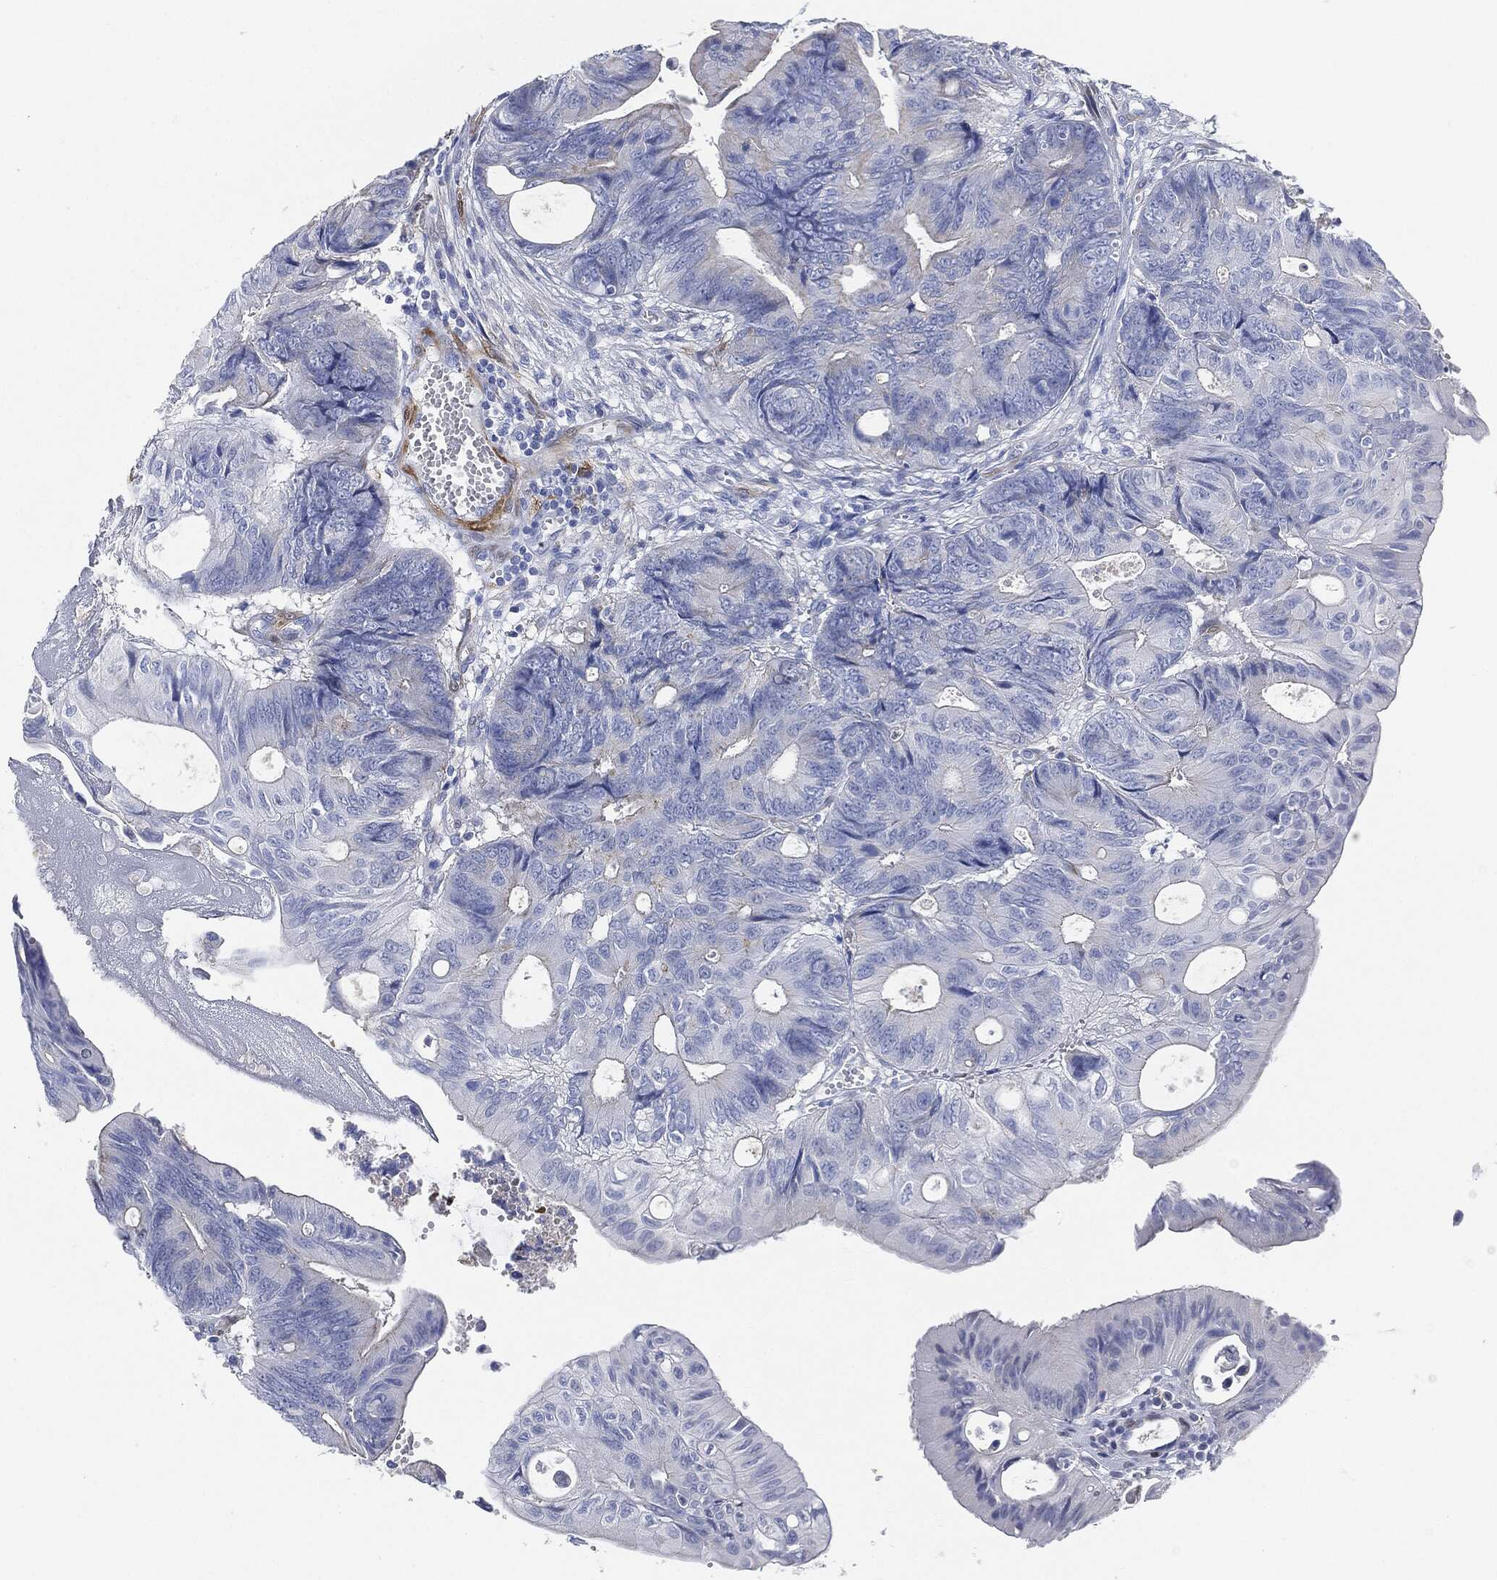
{"staining": {"intensity": "negative", "quantity": "none", "location": "none"}, "tissue": "colorectal cancer", "cell_type": "Tumor cells", "image_type": "cancer", "snomed": [{"axis": "morphology", "description": "Normal tissue, NOS"}, {"axis": "morphology", "description": "Adenocarcinoma, NOS"}, {"axis": "topography", "description": "Colon"}], "caption": "Tumor cells are negative for brown protein staining in colorectal adenocarcinoma. (DAB IHC, high magnification).", "gene": "TAGLN", "patient": {"sex": "male", "age": 65}}